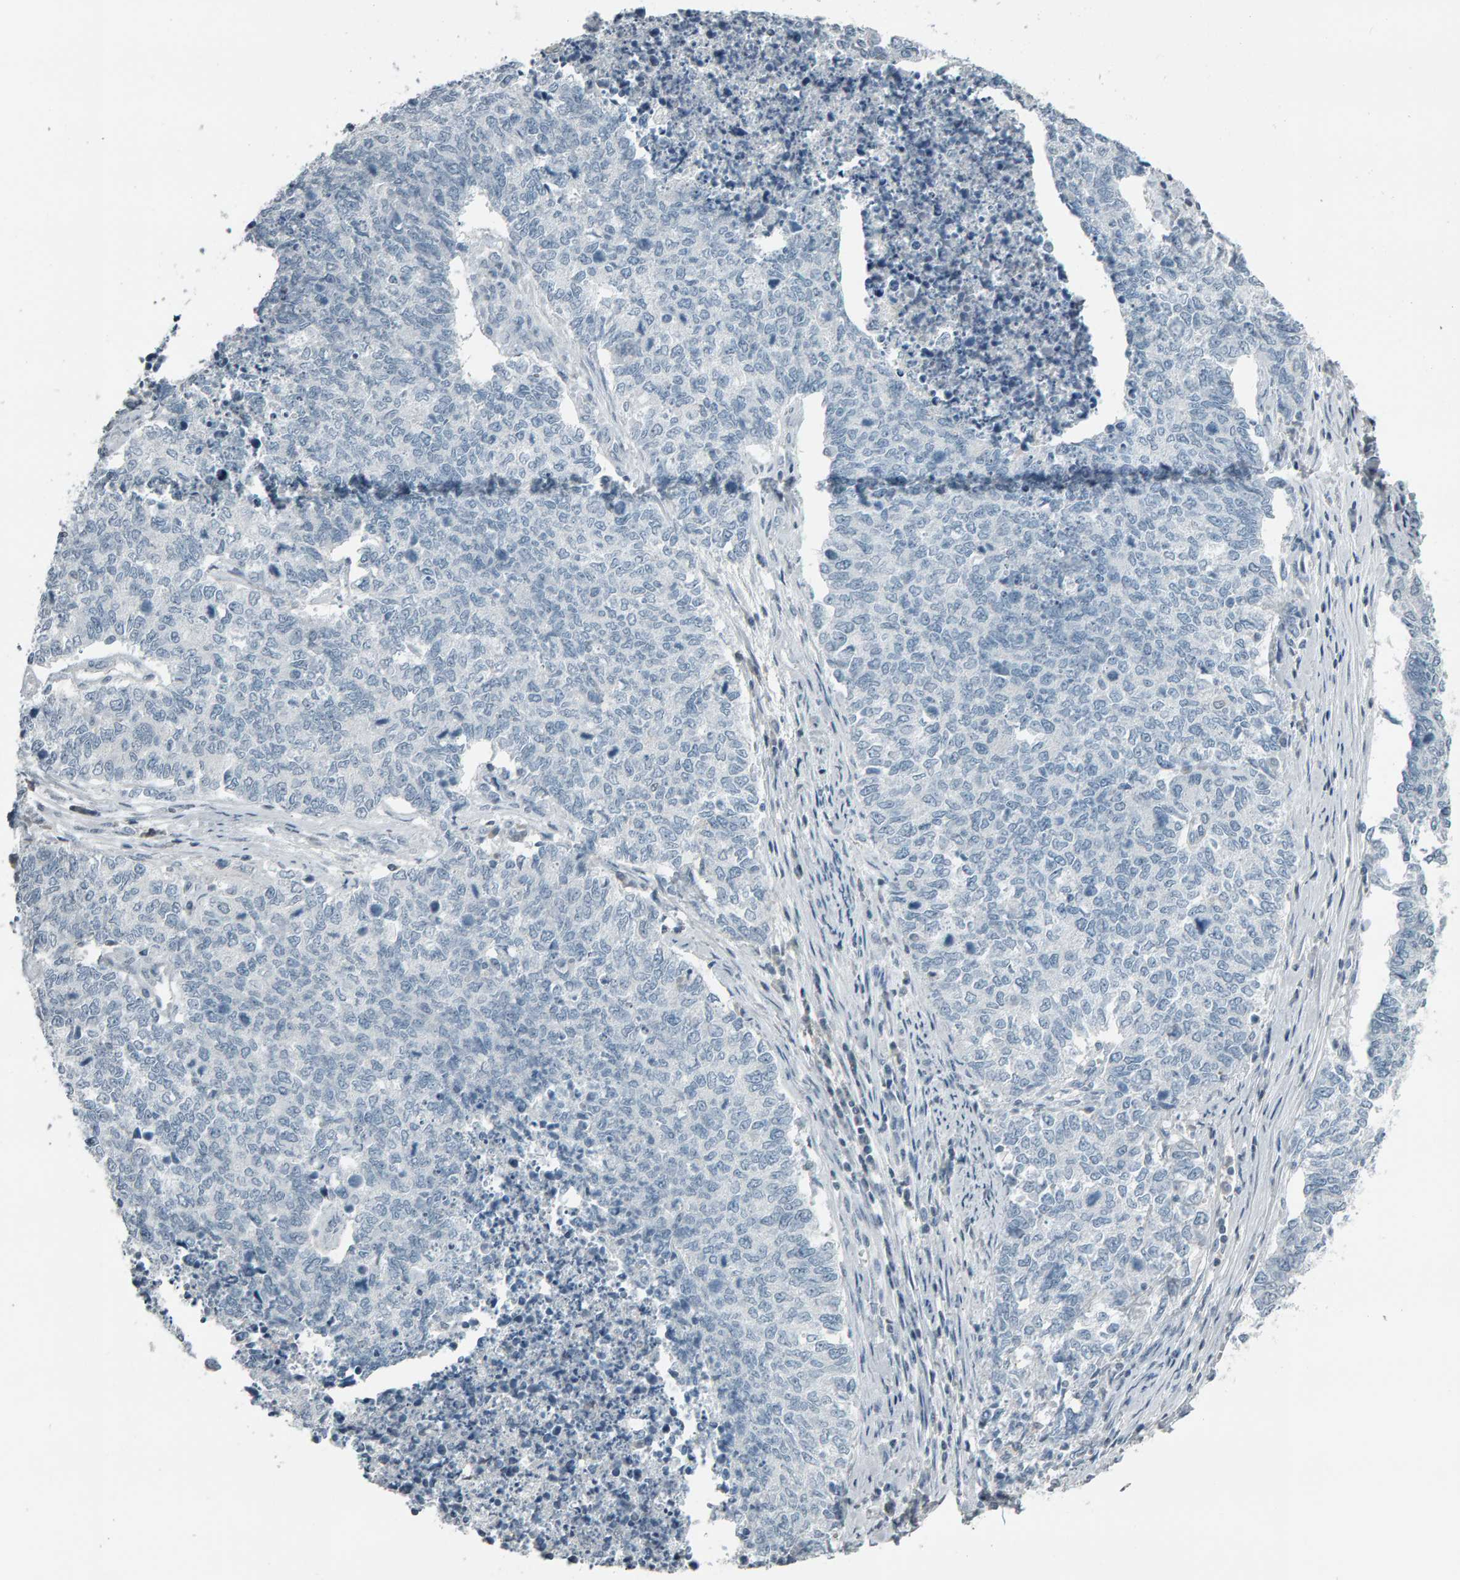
{"staining": {"intensity": "negative", "quantity": "none", "location": "none"}, "tissue": "cervical cancer", "cell_type": "Tumor cells", "image_type": "cancer", "snomed": [{"axis": "morphology", "description": "Squamous cell carcinoma, NOS"}, {"axis": "topography", "description": "Cervix"}], "caption": "Tumor cells show no significant protein expression in cervical cancer (squamous cell carcinoma). (Stains: DAB (3,3'-diaminobenzidine) IHC with hematoxylin counter stain, Microscopy: brightfield microscopy at high magnification).", "gene": "PYY", "patient": {"sex": "female", "age": 63}}